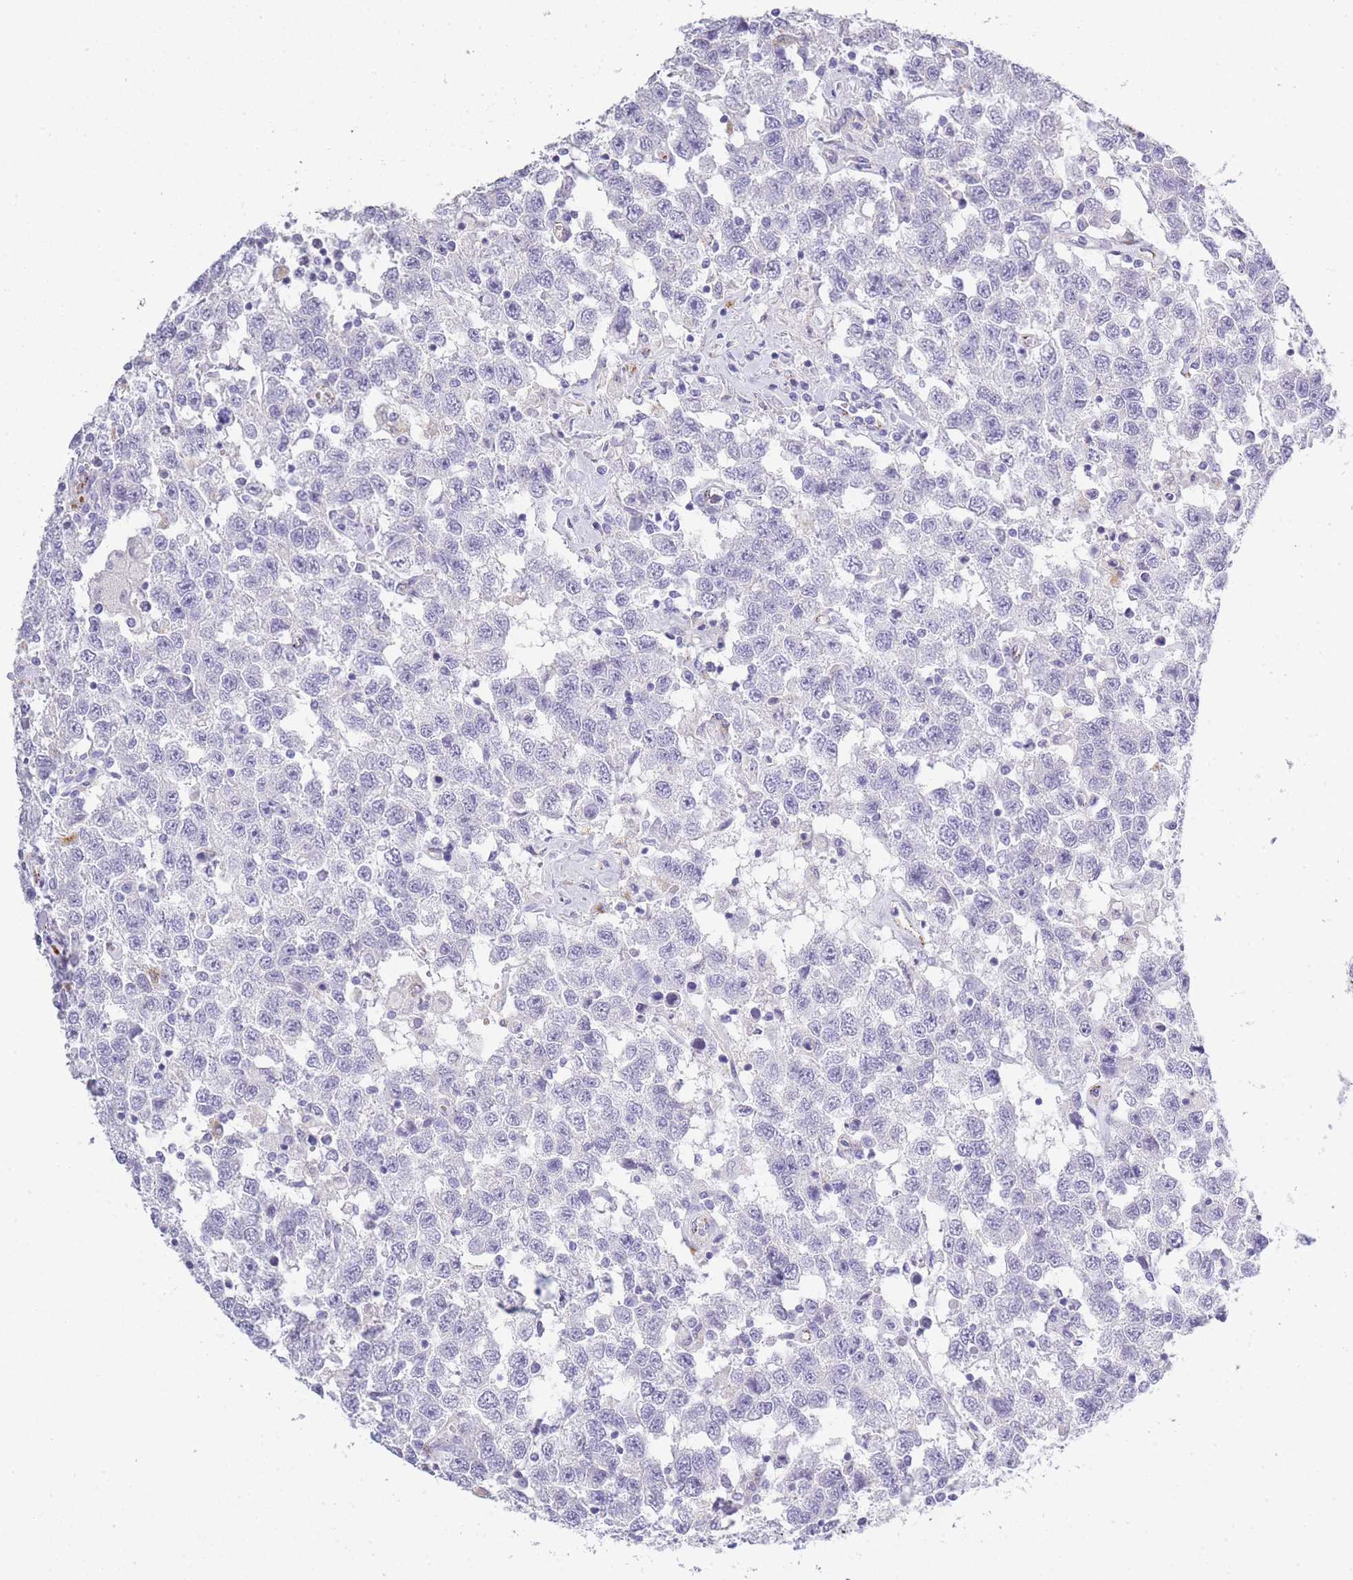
{"staining": {"intensity": "negative", "quantity": "none", "location": "none"}, "tissue": "testis cancer", "cell_type": "Tumor cells", "image_type": "cancer", "snomed": [{"axis": "morphology", "description": "Seminoma, NOS"}, {"axis": "topography", "description": "Testis"}], "caption": "Immunohistochemical staining of human testis seminoma shows no significant expression in tumor cells. (Stains: DAB (3,3'-diaminobenzidine) IHC with hematoxylin counter stain, Microscopy: brightfield microscopy at high magnification).", "gene": "RHO", "patient": {"sex": "male", "age": 41}}